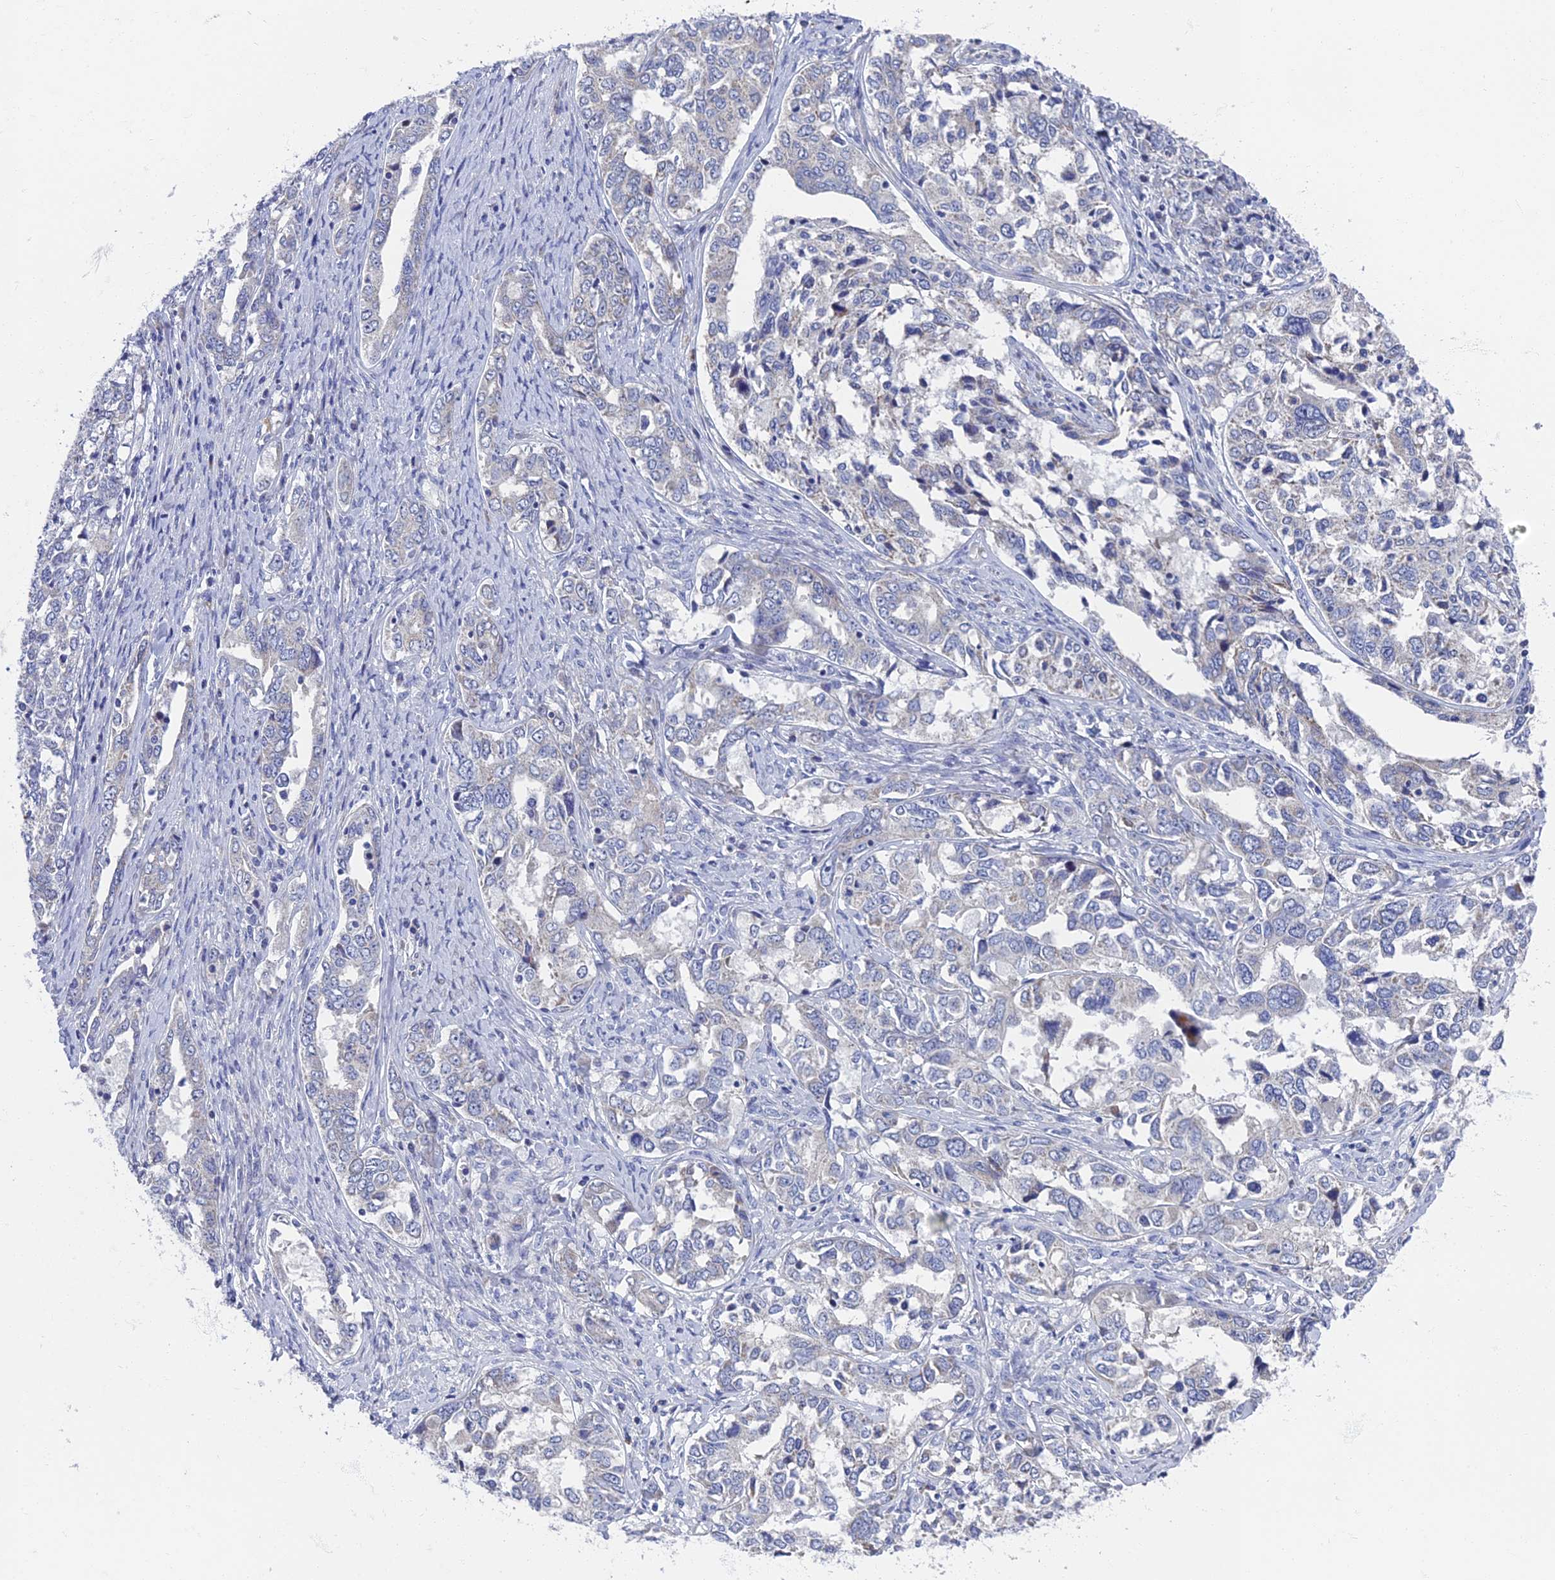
{"staining": {"intensity": "negative", "quantity": "none", "location": "none"}, "tissue": "ovarian cancer", "cell_type": "Tumor cells", "image_type": "cancer", "snomed": [{"axis": "morphology", "description": "Carcinoma, endometroid"}, {"axis": "topography", "description": "Ovary"}], "caption": "There is no significant expression in tumor cells of ovarian endometroid carcinoma.", "gene": "SPIN4", "patient": {"sex": "female", "age": 62}}